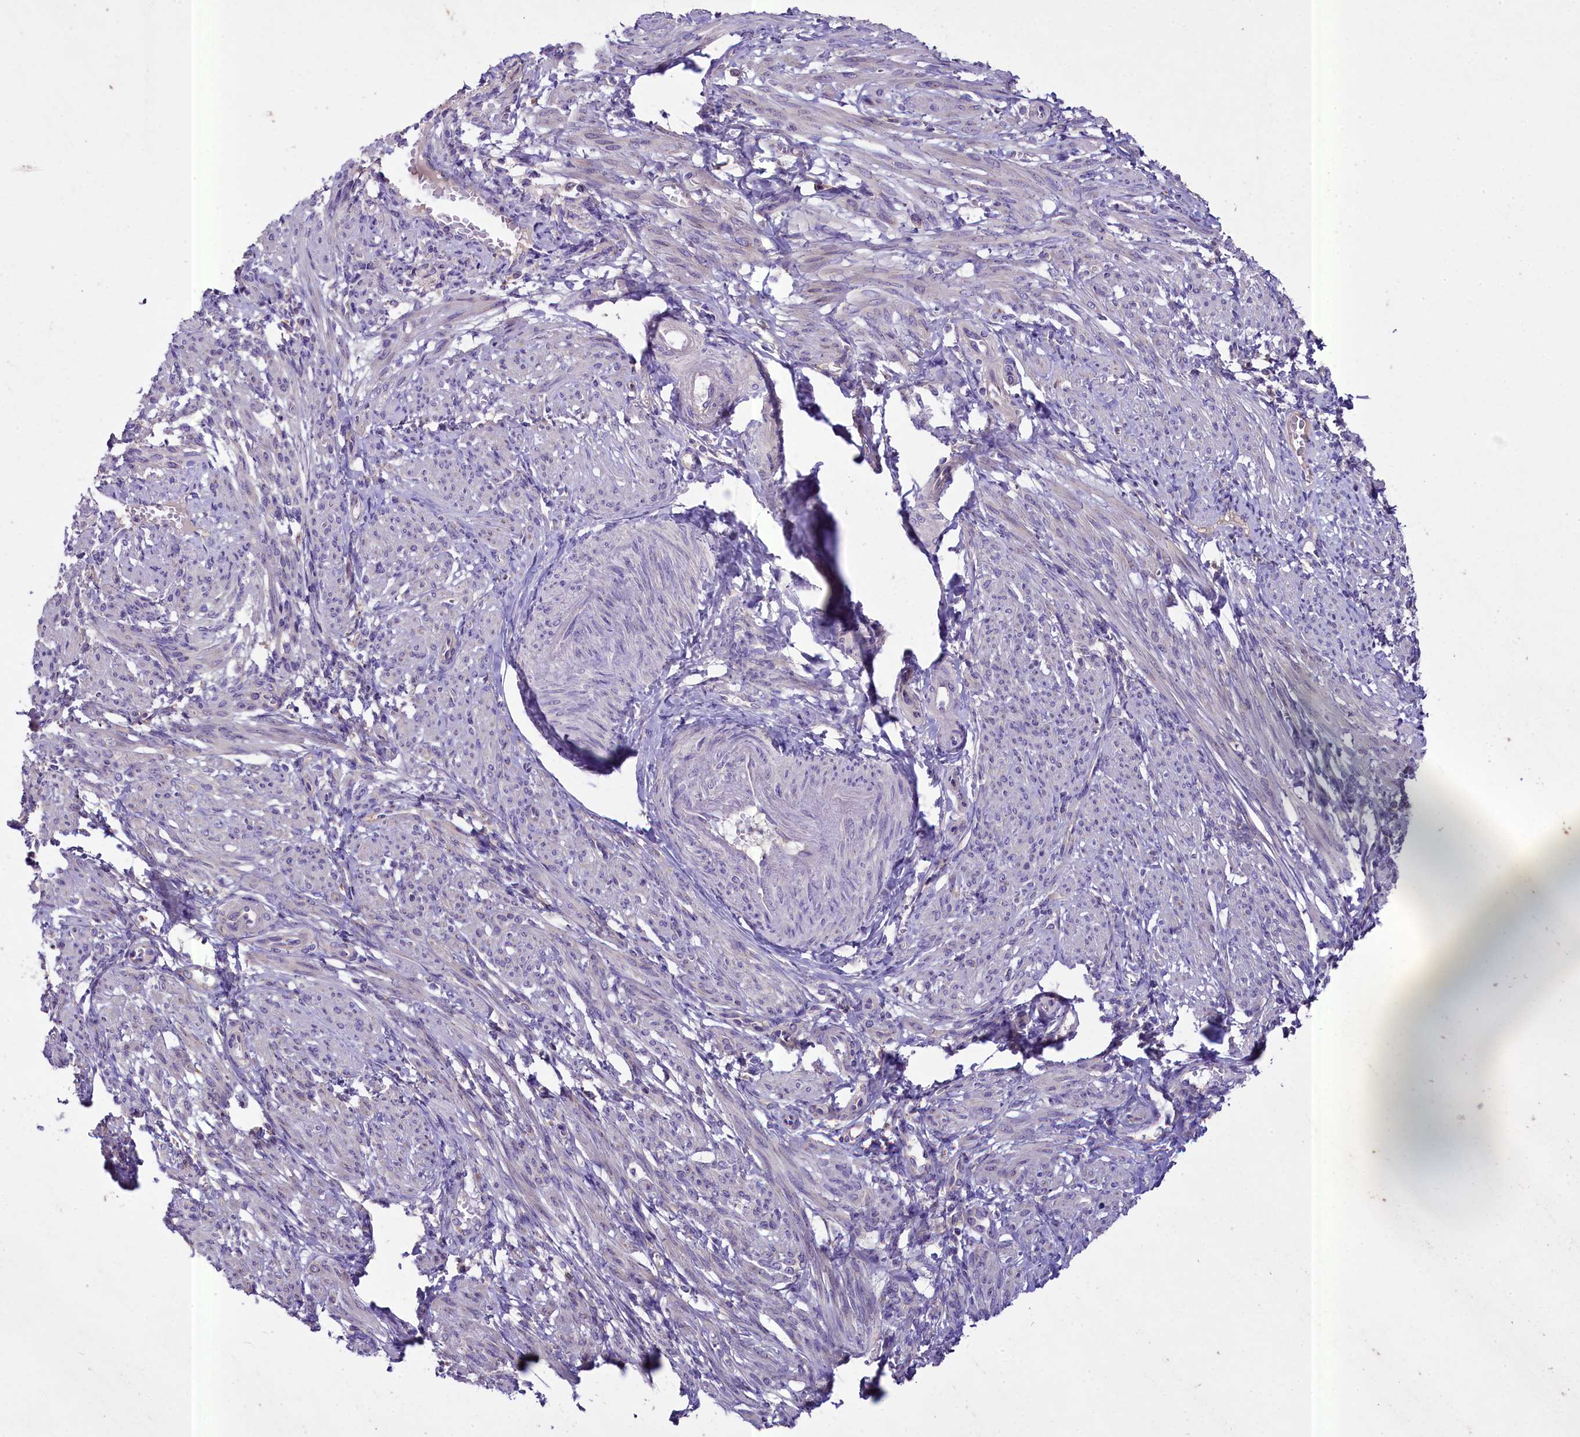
{"staining": {"intensity": "negative", "quantity": "none", "location": "none"}, "tissue": "smooth muscle", "cell_type": "Smooth muscle cells", "image_type": "normal", "snomed": [{"axis": "morphology", "description": "Normal tissue, NOS"}, {"axis": "topography", "description": "Smooth muscle"}], "caption": "This is a micrograph of immunohistochemistry (IHC) staining of benign smooth muscle, which shows no positivity in smooth muscle cells. (Stains: DAB IHC with hematoxylin counter stain, Microscopy: brightfield microscopy at high magnification).", "gene": "PEMT", "patient": {"sex": "female", "age": 39}}